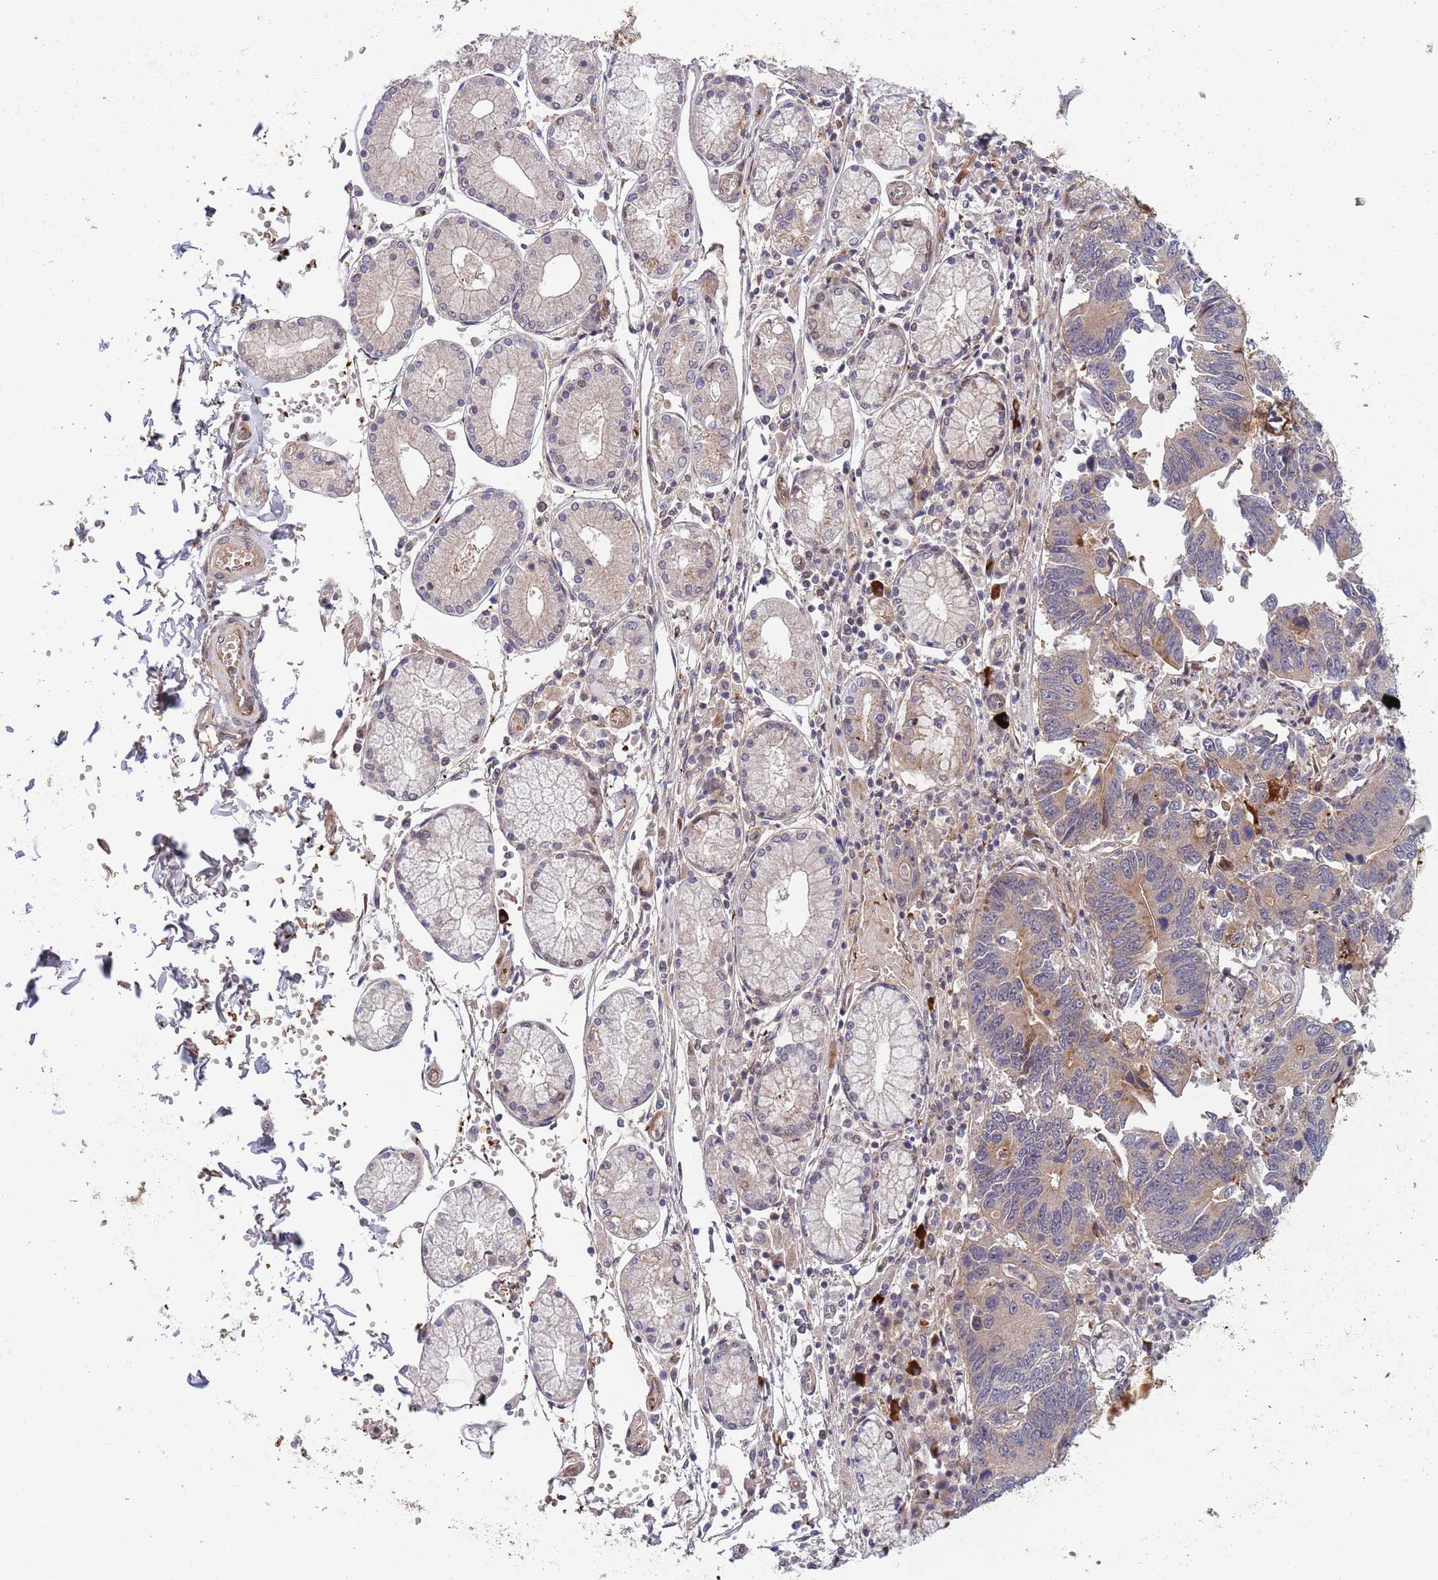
{"staining": {"intensity": "weak", "quantity": "25%-75%", "location": "cytoplasmic/membranous"}, "tissue": "stomach cancer", "cell_type": "Tumor cells", "image_type": "cancer", "snomed": [{"axis": "morphology", "description": "Adenocarcinoma, NOS"}, {"axis": "topography", "description": "Stomach"}], "caption": "A brown stain labels weak cytoplasmic/membranous positivity of a protein in human stomach cancer tumor cells.", "gene": "NT5DC4", "patient": {"sex": "male", "age": 59}}